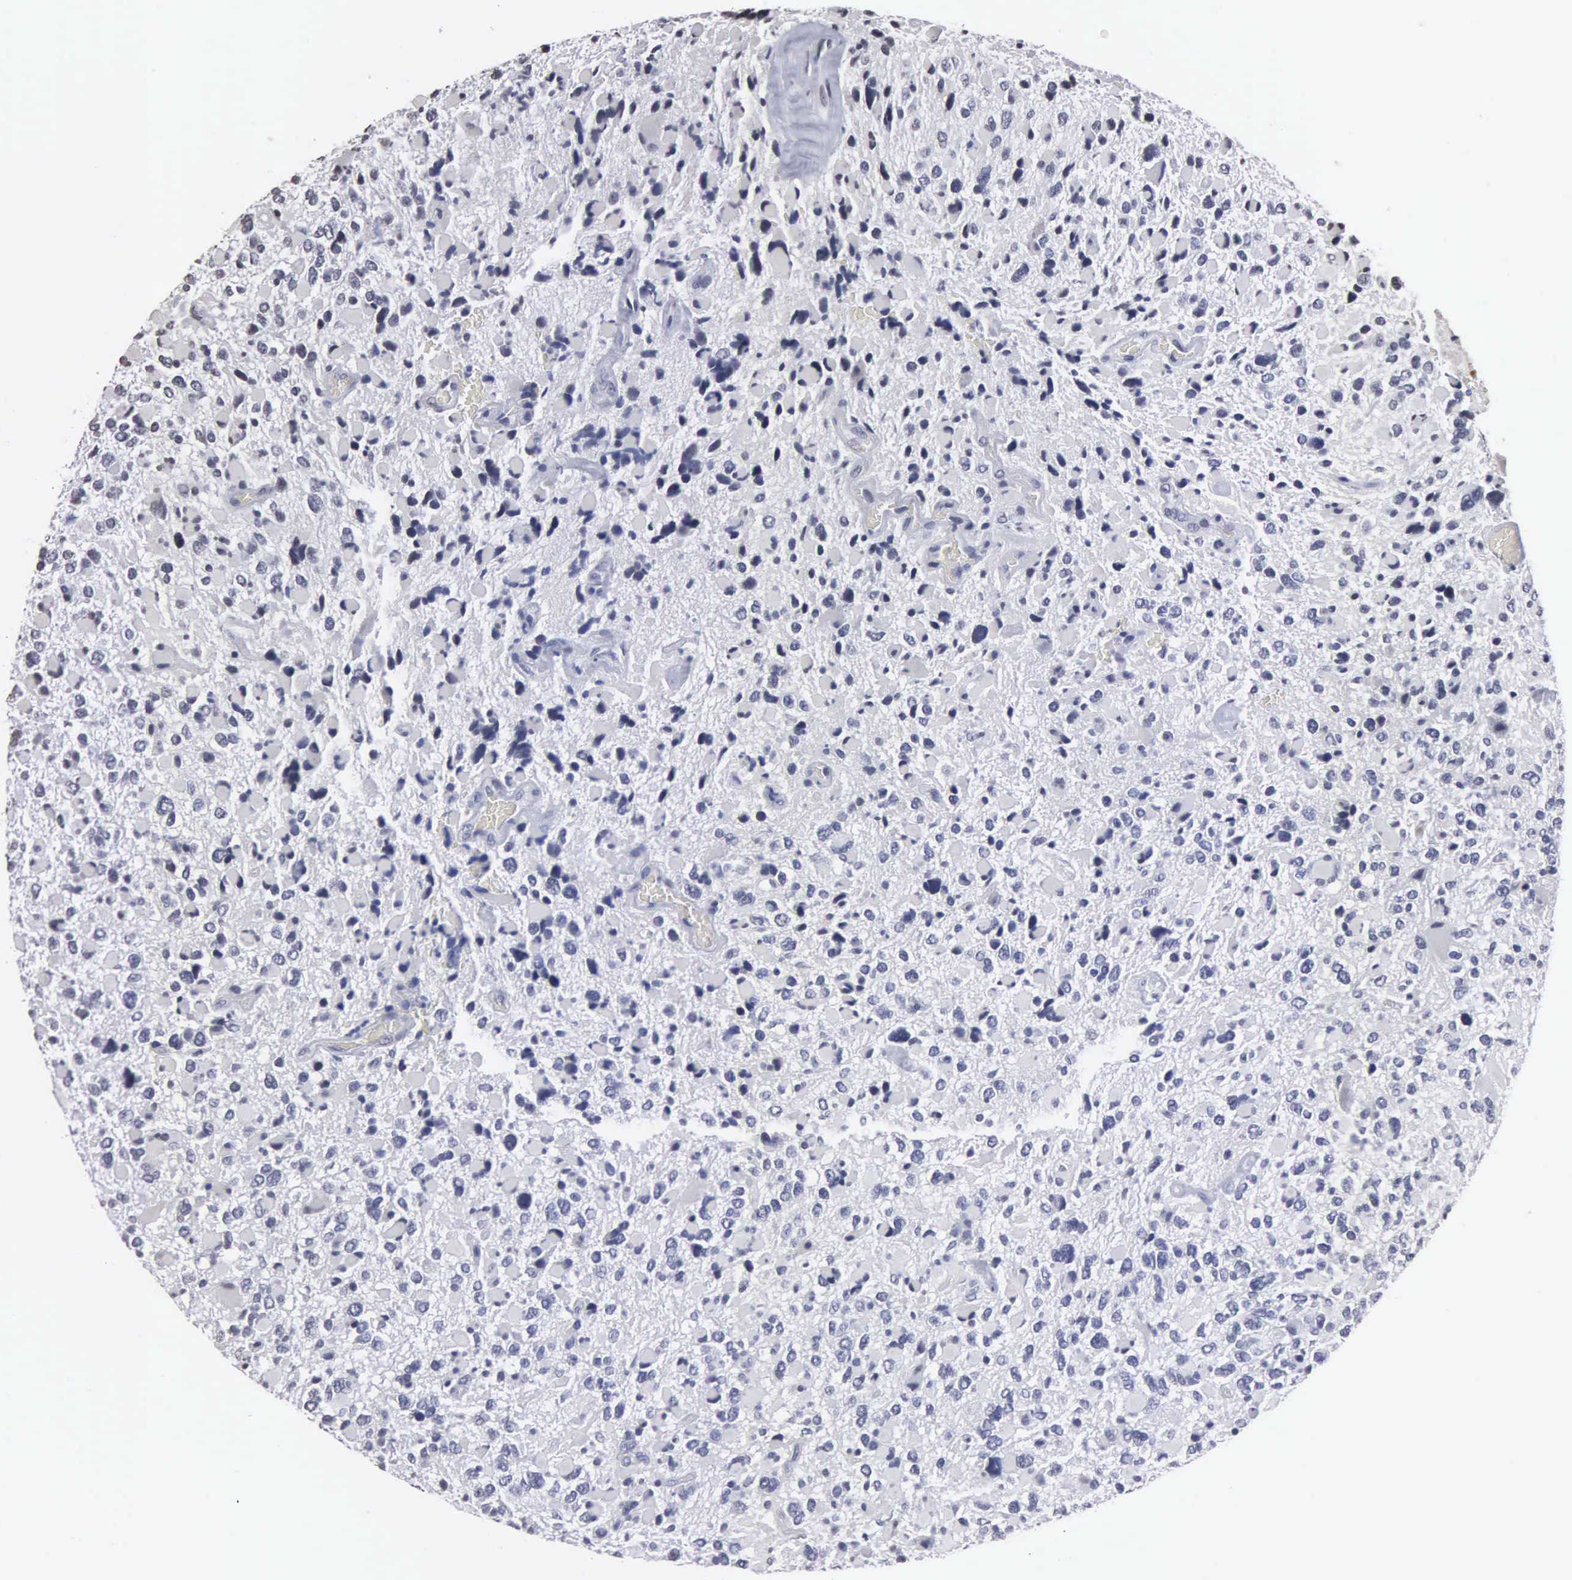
{"staining": {"intensity": "negative", "quantity": "none", "location": "none"}, "tissue": "glioma", "cell_type": "Tumor cells", "image_type": "cancer", "snomed": [{"axis": "morphology", "description": "Glioma, malignant, High grade"}, {"axis": "topography", "description": "Brain"}], "caption": "An image of high-grade glioma (malignant) stained for a protein demonstrates no brown staining in tumor cells.", "gene": "UPB1", "patient": {"sex": "female", "age": 37}}